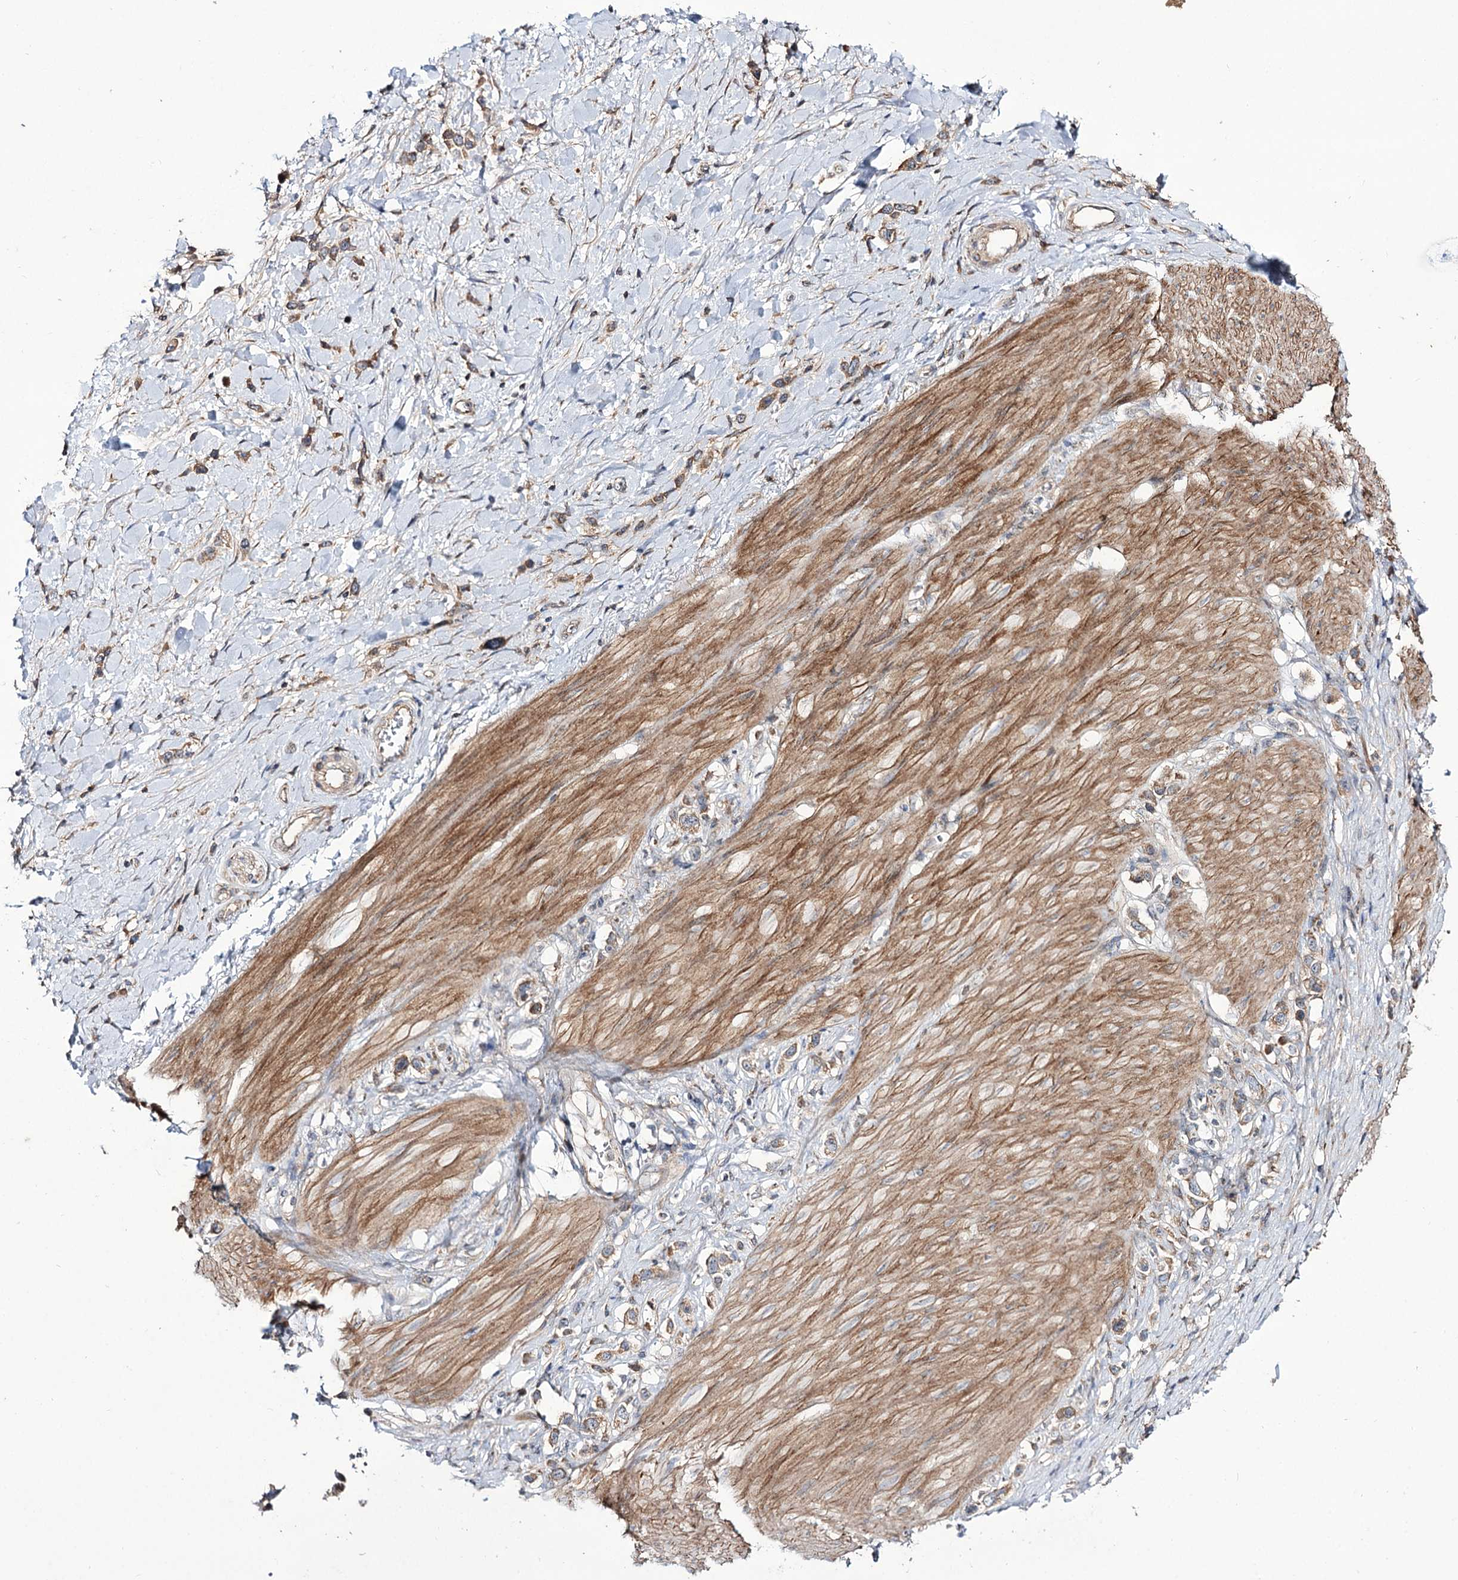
{"staining": {"intensity": "moderate", "quantity": ">75%", "location": "cytoplasmic/membranous"}, "tissue": "stomach cancer", "cell_type": "Tumor cells", "image_type": "cancer", "snomed": [{"axis": "morphology", "description": "Normal tissue, NOS"}, {"axis": "morphology", "description": "Adenocarcinoma, NOS"}, {"axis": "topography", "description": "Stomach, upper"}, {"axis": "topography", "description": "Stomach"}], "caption": "Protein staining of stomach cancer (adenocarcinoma) tissue reveals moderate cytoplasmic/membranous positivity in approximately >75% of tumor cells.", "gene": "C11orf80", "patient": {"sex": "female", "age": 65}}